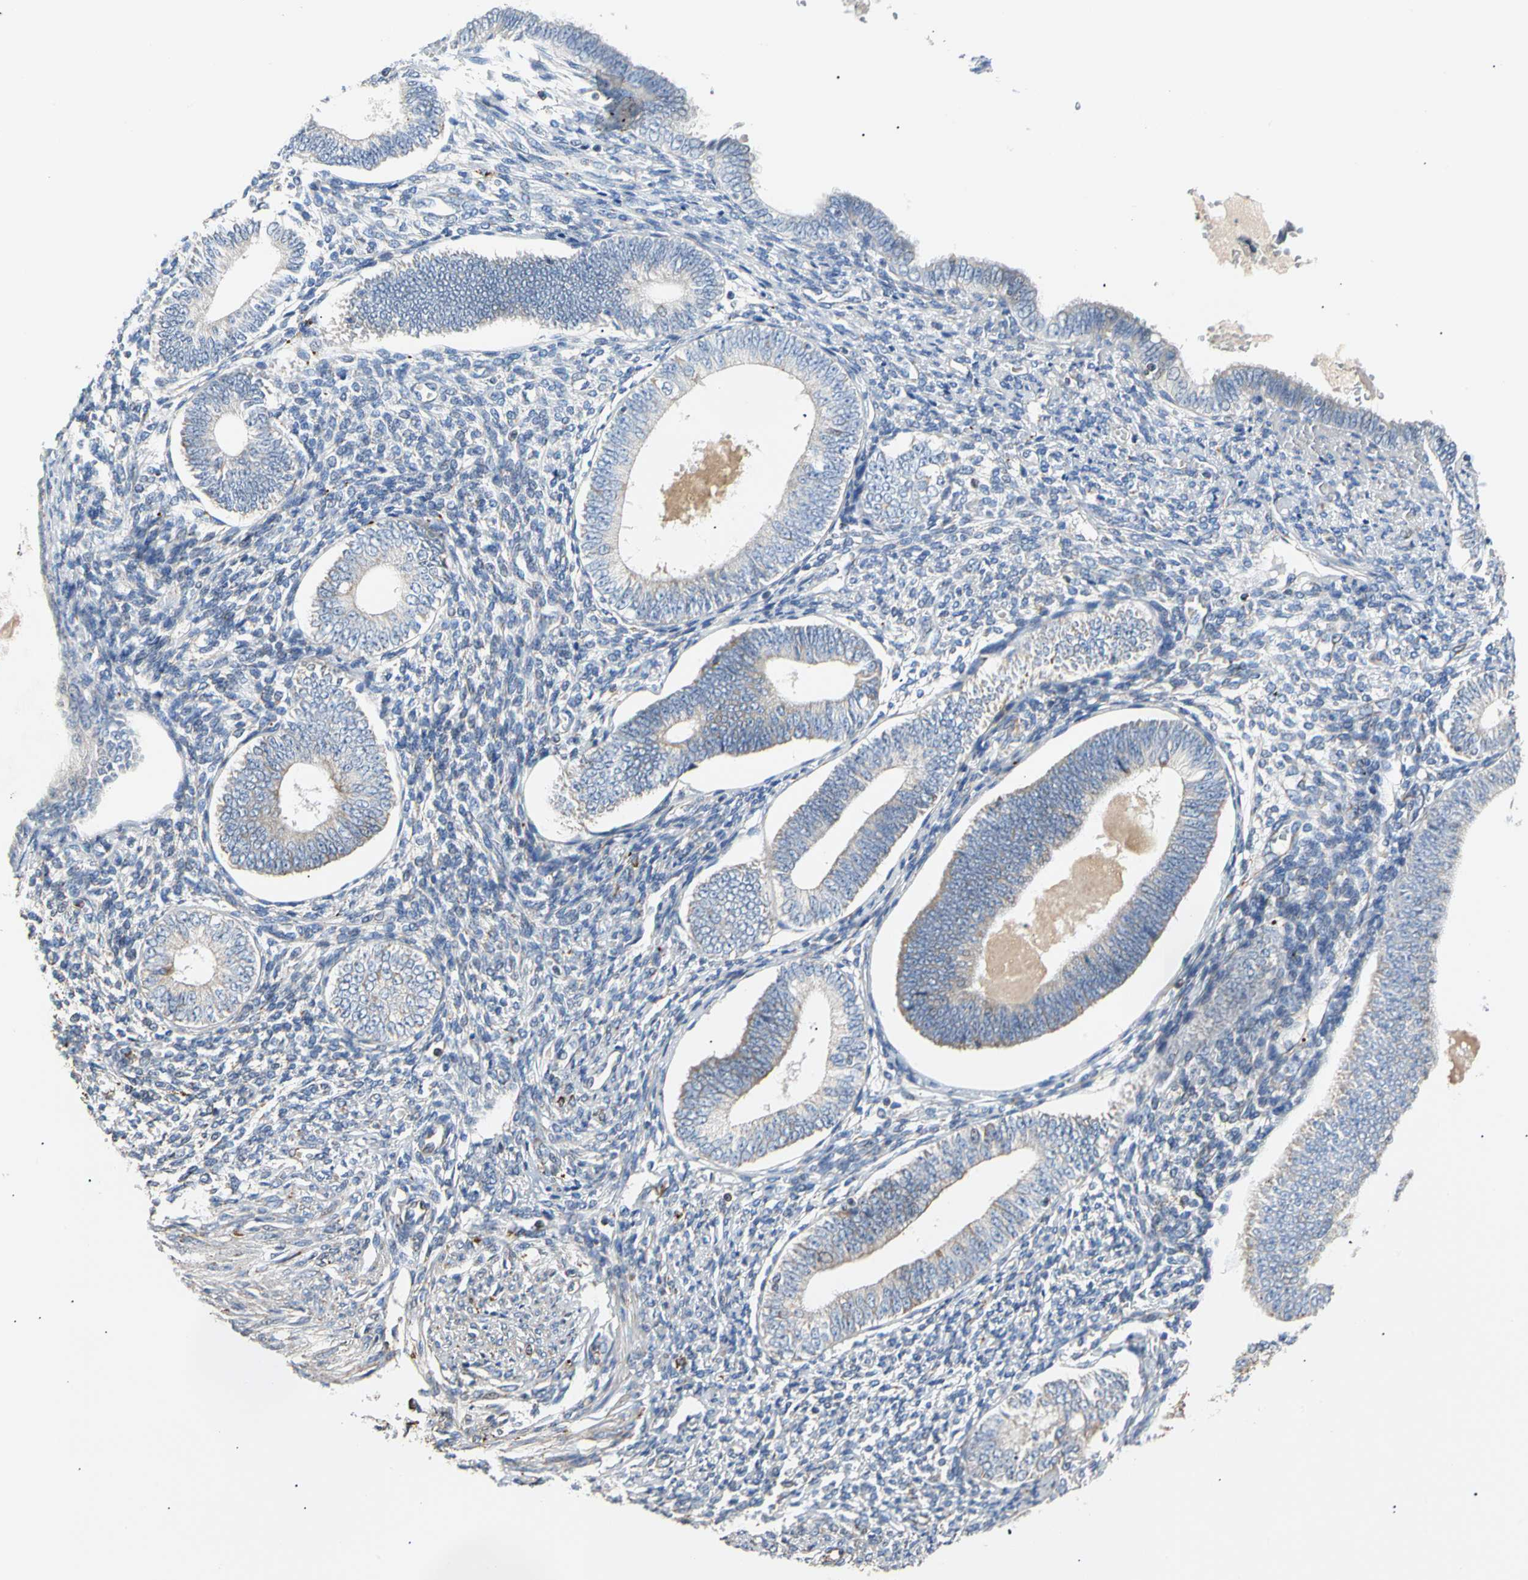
{"staining": {"intensity": "weak", "quantity": "<25%", "location": "cytoplasmic/membranous"}, "tissue": "endometrium", "cell_type": "Cells in endometrial stroma", "image_type": "normal", "snomed": [{"axis": "morphology", "description": "Normal tissue, NOS"}, {"axis": "topography", "description": "Endometrium"}], "caption": "The image displays no staining of cells in endometrial stroma in benign endometrium.", "gene": "ACAT1", "patient": {"sex": "female", "age": 82}}